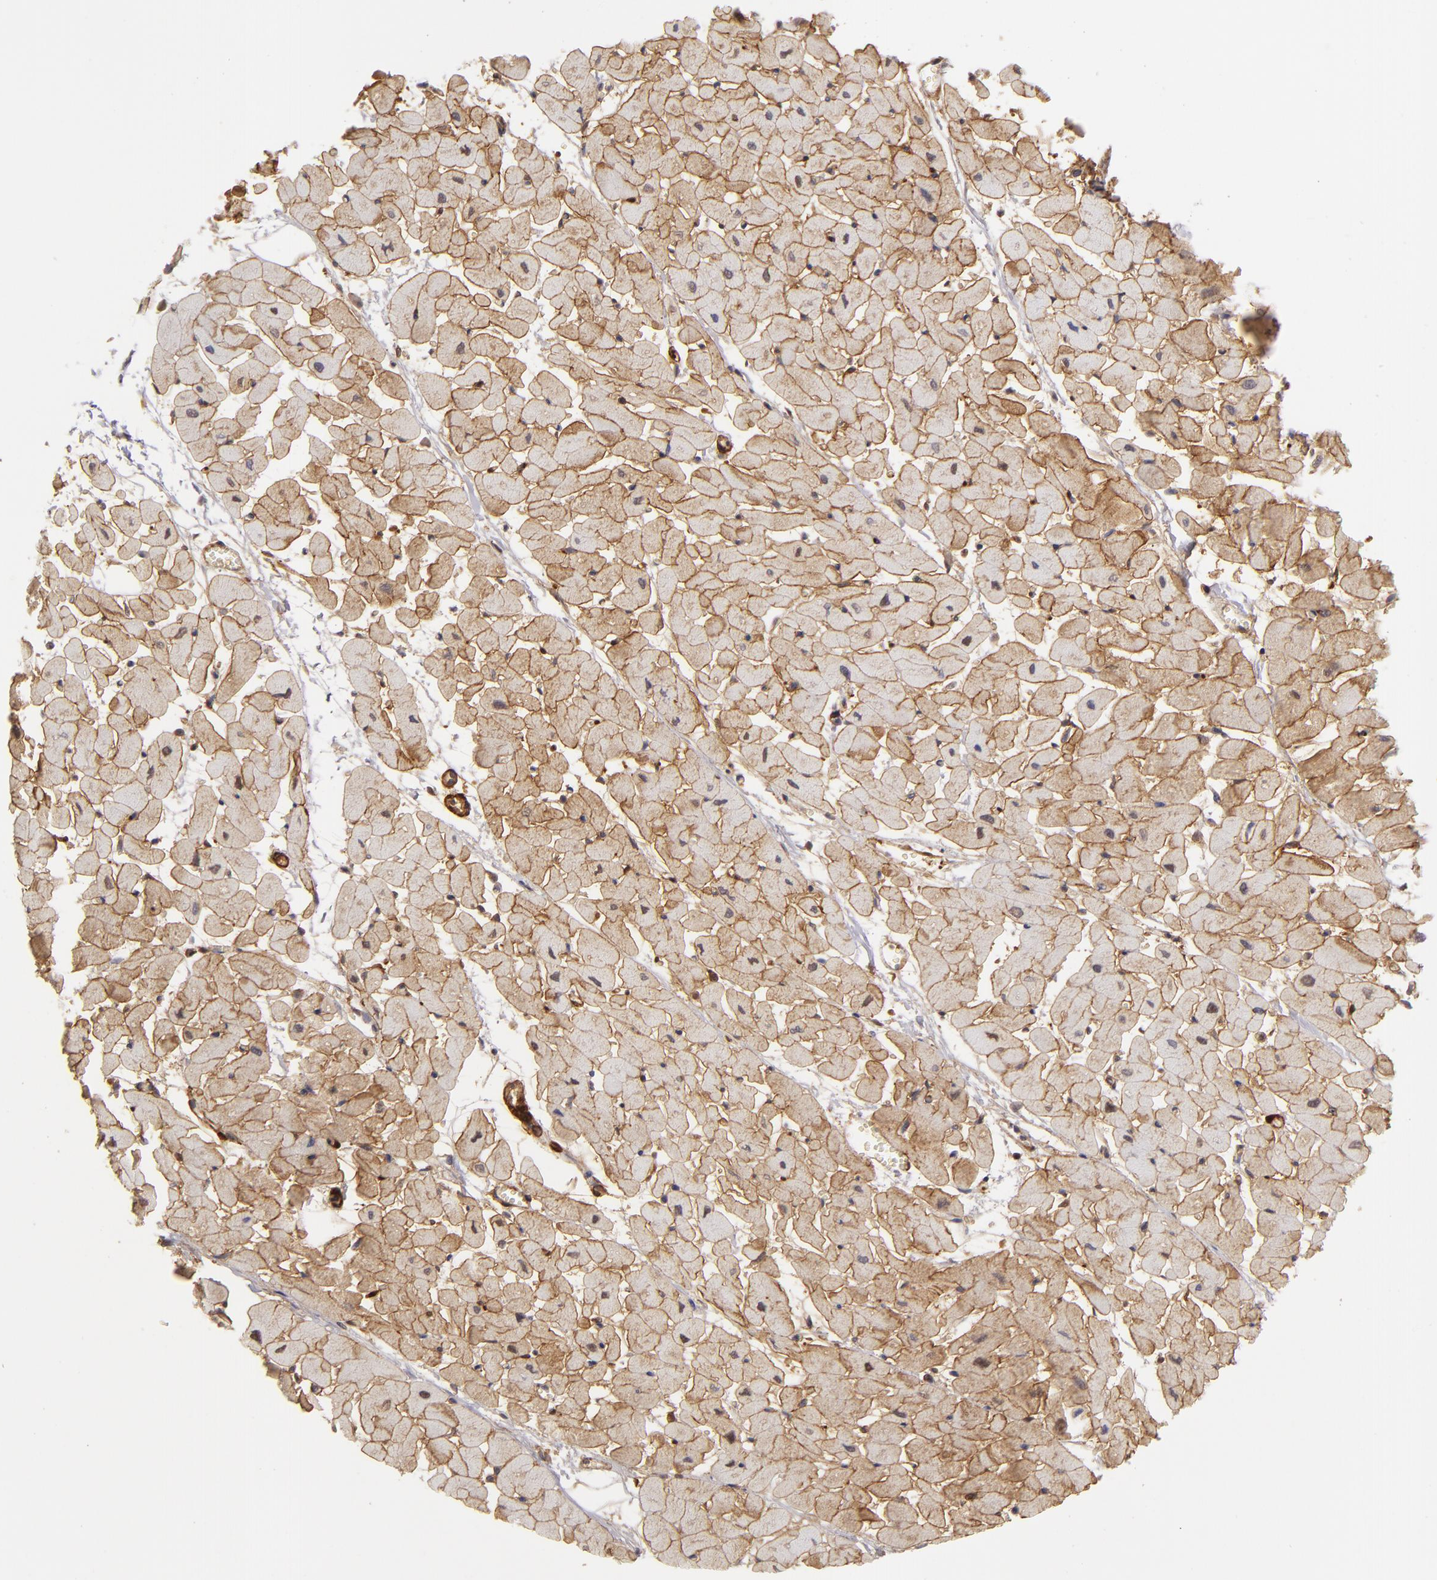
{"staining": {"intensity": "moderate", "quantity": "25%-75%", "location": "cytoplasmic/membranous"}, "tissue": "heart muscle", "cell_type": "Cardiomyocytes", "image_type": "normal", "snomed": [{"axis": "morphology", "description": "Normal tissue, NOS"}, {"axis": "topography", "description": "Heart"}], "caption": "Immunohistochemistry (DAB) staining of normal human heart muscle demonstrates moderate cytoplasmic/membranous protein positivity in about 25%-75% of cardiomyocytes. (Stains: DAB in brown, nuclei in blue, Microscopy: brightfield microscopy at high magnification).", "gene": "VCL", "patient": {"sex": "female", "age": 19}}